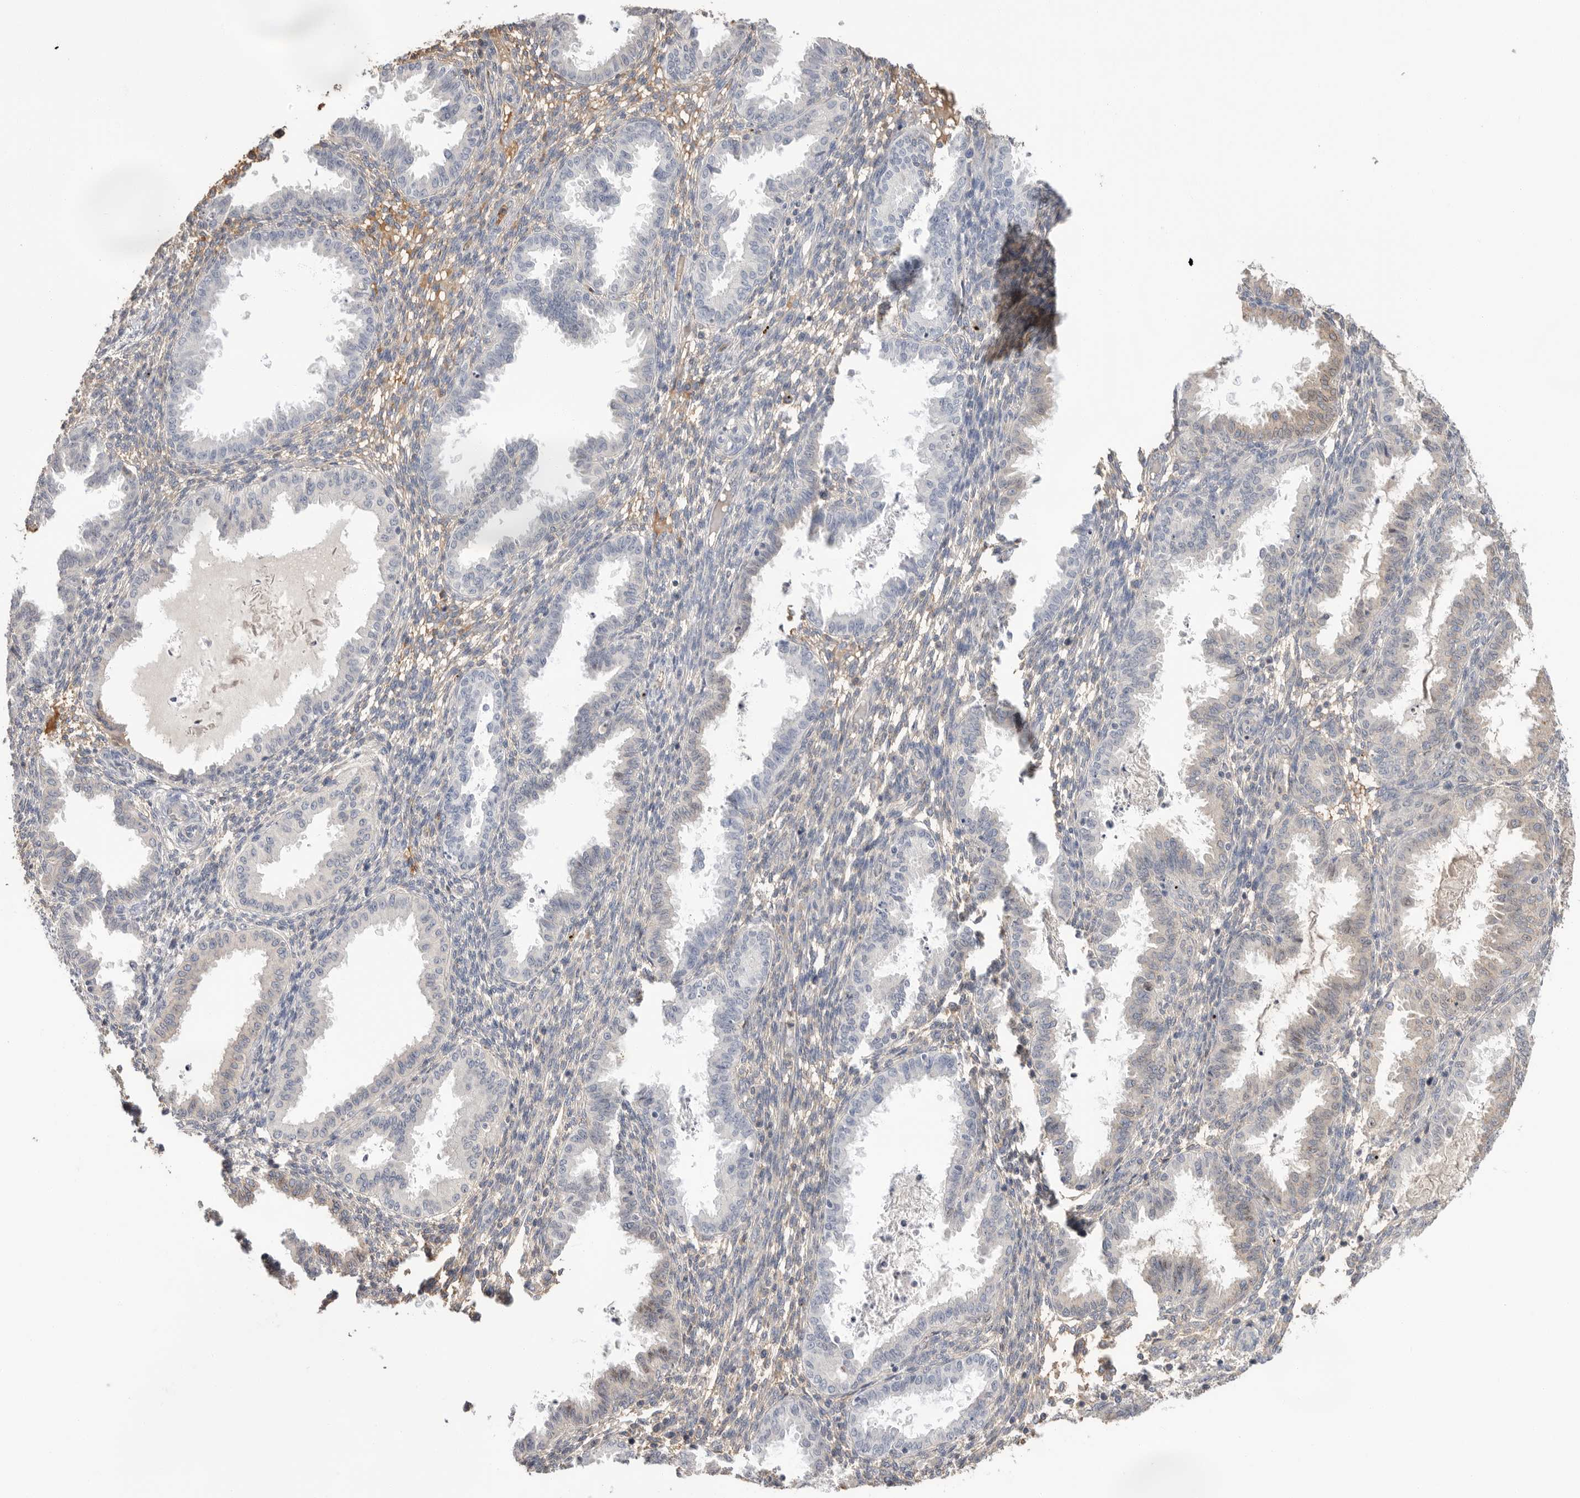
{"staining": {"intensity": "negative", "quantity": "none", "location": "none"}, "tissue": "endometrium", "cell_type": "Cells in endometrial stroma", "image_type": "normal", "snomed": [{"axis": "morphology", "description": "Normal tissue, NOS"}, {"axis": "topography", "description": "Endometrium"}], "caption": "High power microscopy micrograph of an immunohistochemistry histopathology image of benign endometrium, revealing no significant staining in cells in endometrial stroma. (IHC, brightfield microscopy, high magnification).", "gene": "APOA2", "patient": {"sex": "female", "age": 33}}